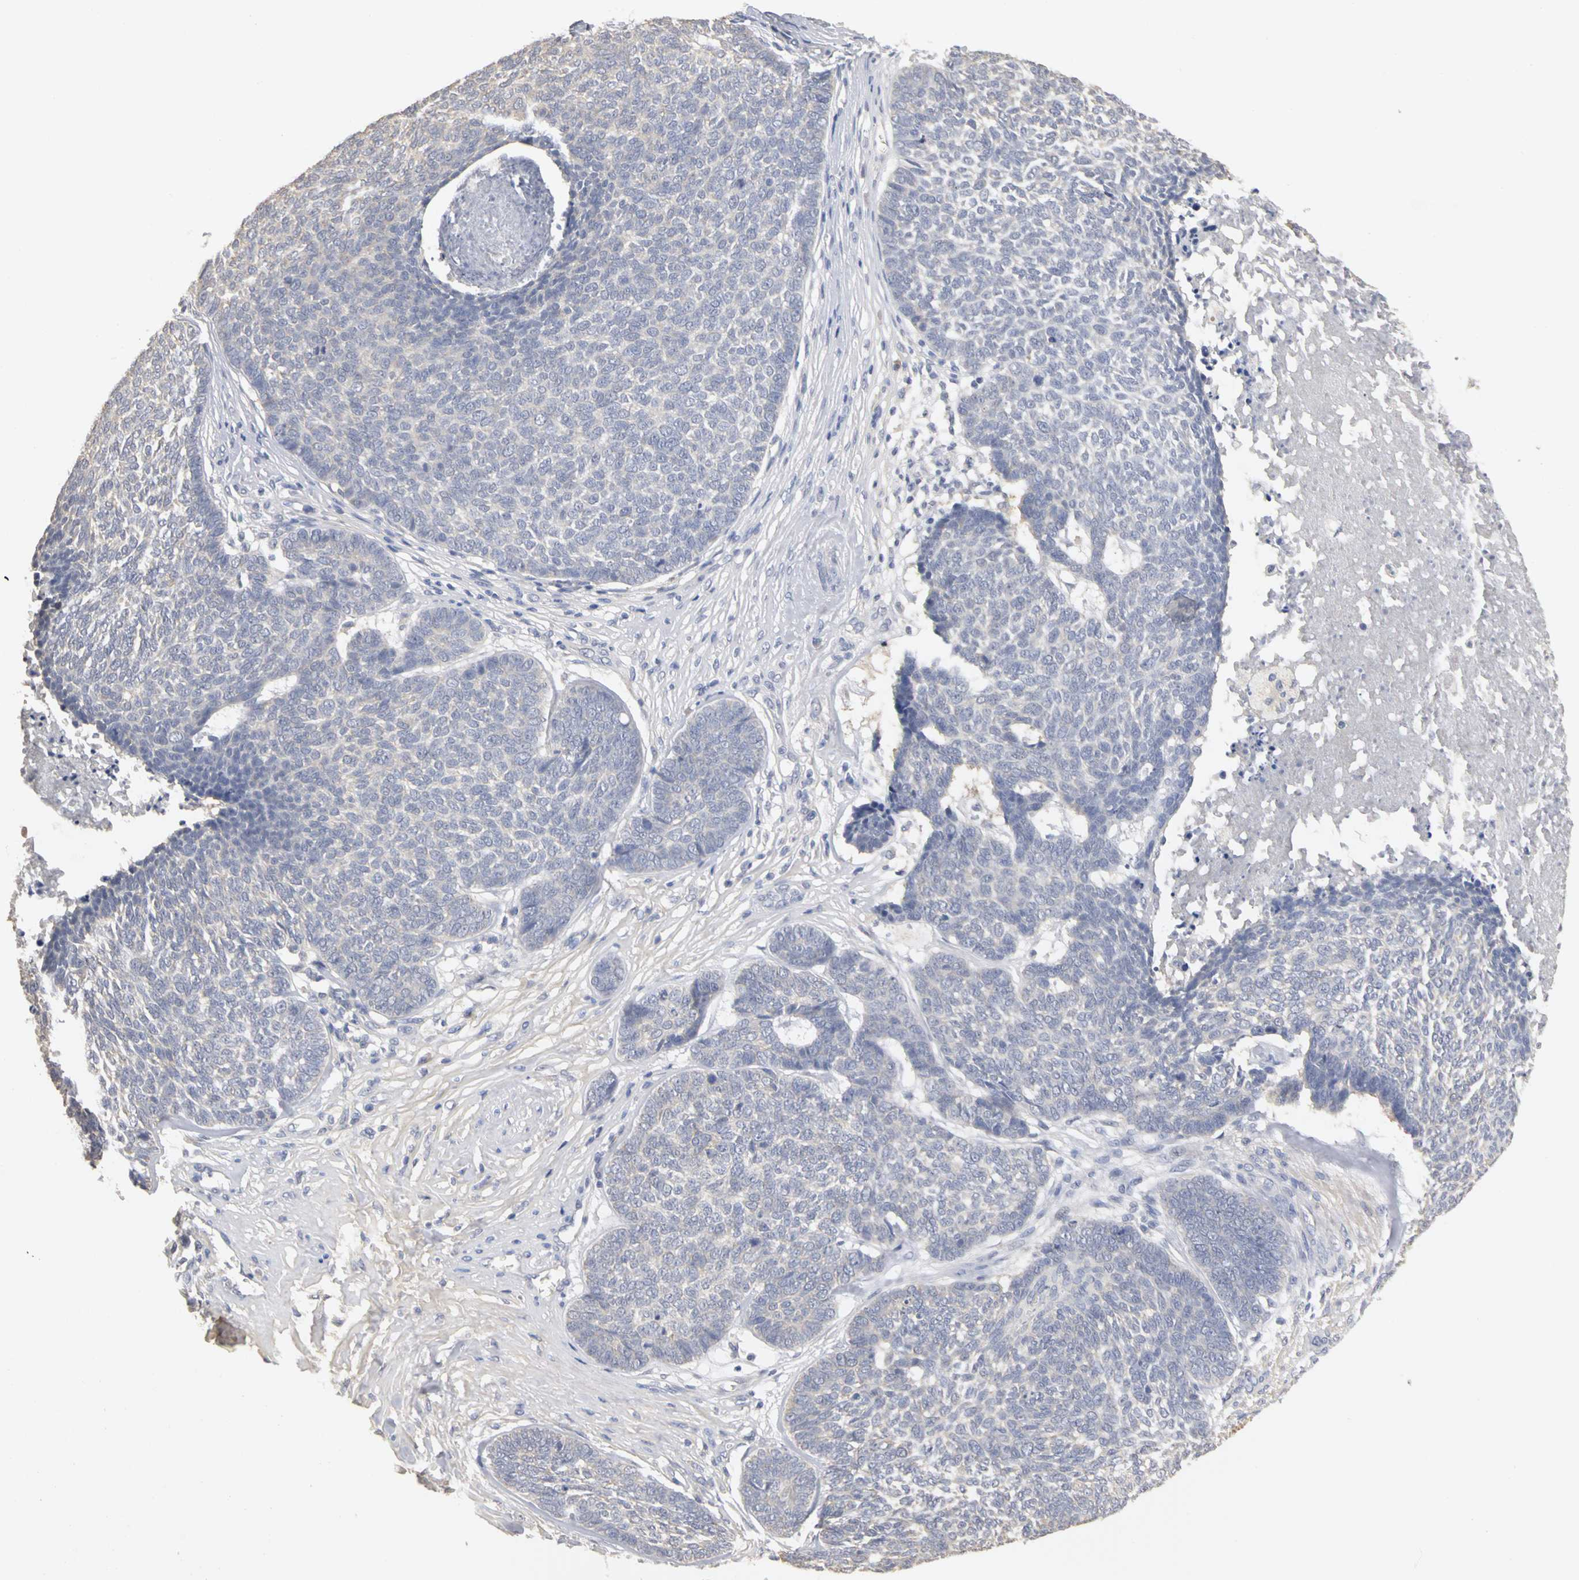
{"staining": {"intensity": "negative", "quantity": "none", "location": "none"}, "tissue": "skin cancer", "cell_type": "Tumor cells", "image_type": "cancer", "snomed": [{"axis": "morphology", "description": "Basal cell carcinoma"}, {"axis": "topography", "description": "Skin"}], "caption": "There is no significant expression in tumor cells of skin cancer. The staining is performed using DAB (3,3'-diaminobenzidine) brown chromogen with nuclei counter-stained in using hematoxylin.", "gene": "PGR", "patient": {"sex": "male", "age": 84}}